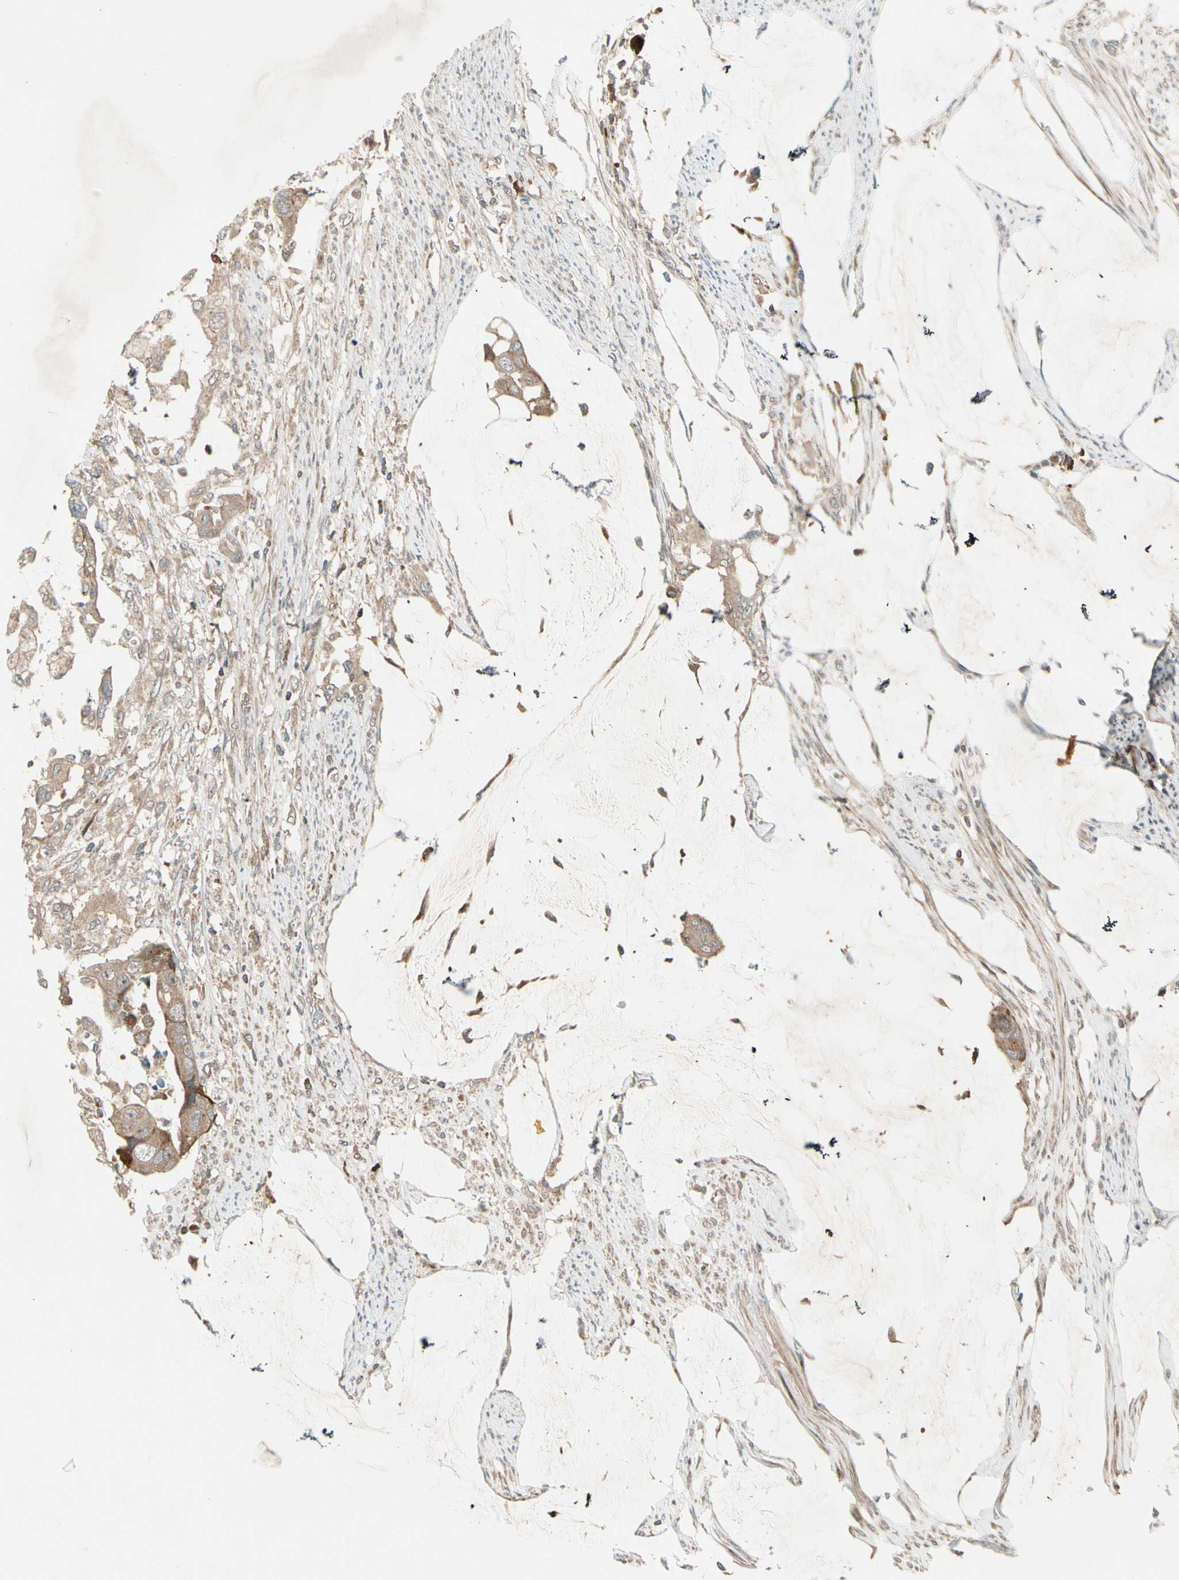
{"staining": {"intensity": "weak", "quantity": ">75%", "location": "cytoplasmic/membranous"}, "tissue": "colorectal cancer", "cell_type": "Tumor cells", "image_type": "cancer", "snomed": [{"axis": "morphology", "description": "Adenocarcinoma, NOS"}, {"axis": "topography", "description": "Rectum"}], "caption": "Weak cytoplasmic/membranous staining is identified in approximately >75% of tumor cells in colorectal cancer.", "gene": "ACVR1C", "patient": {"sex": "female", "age": 77}}